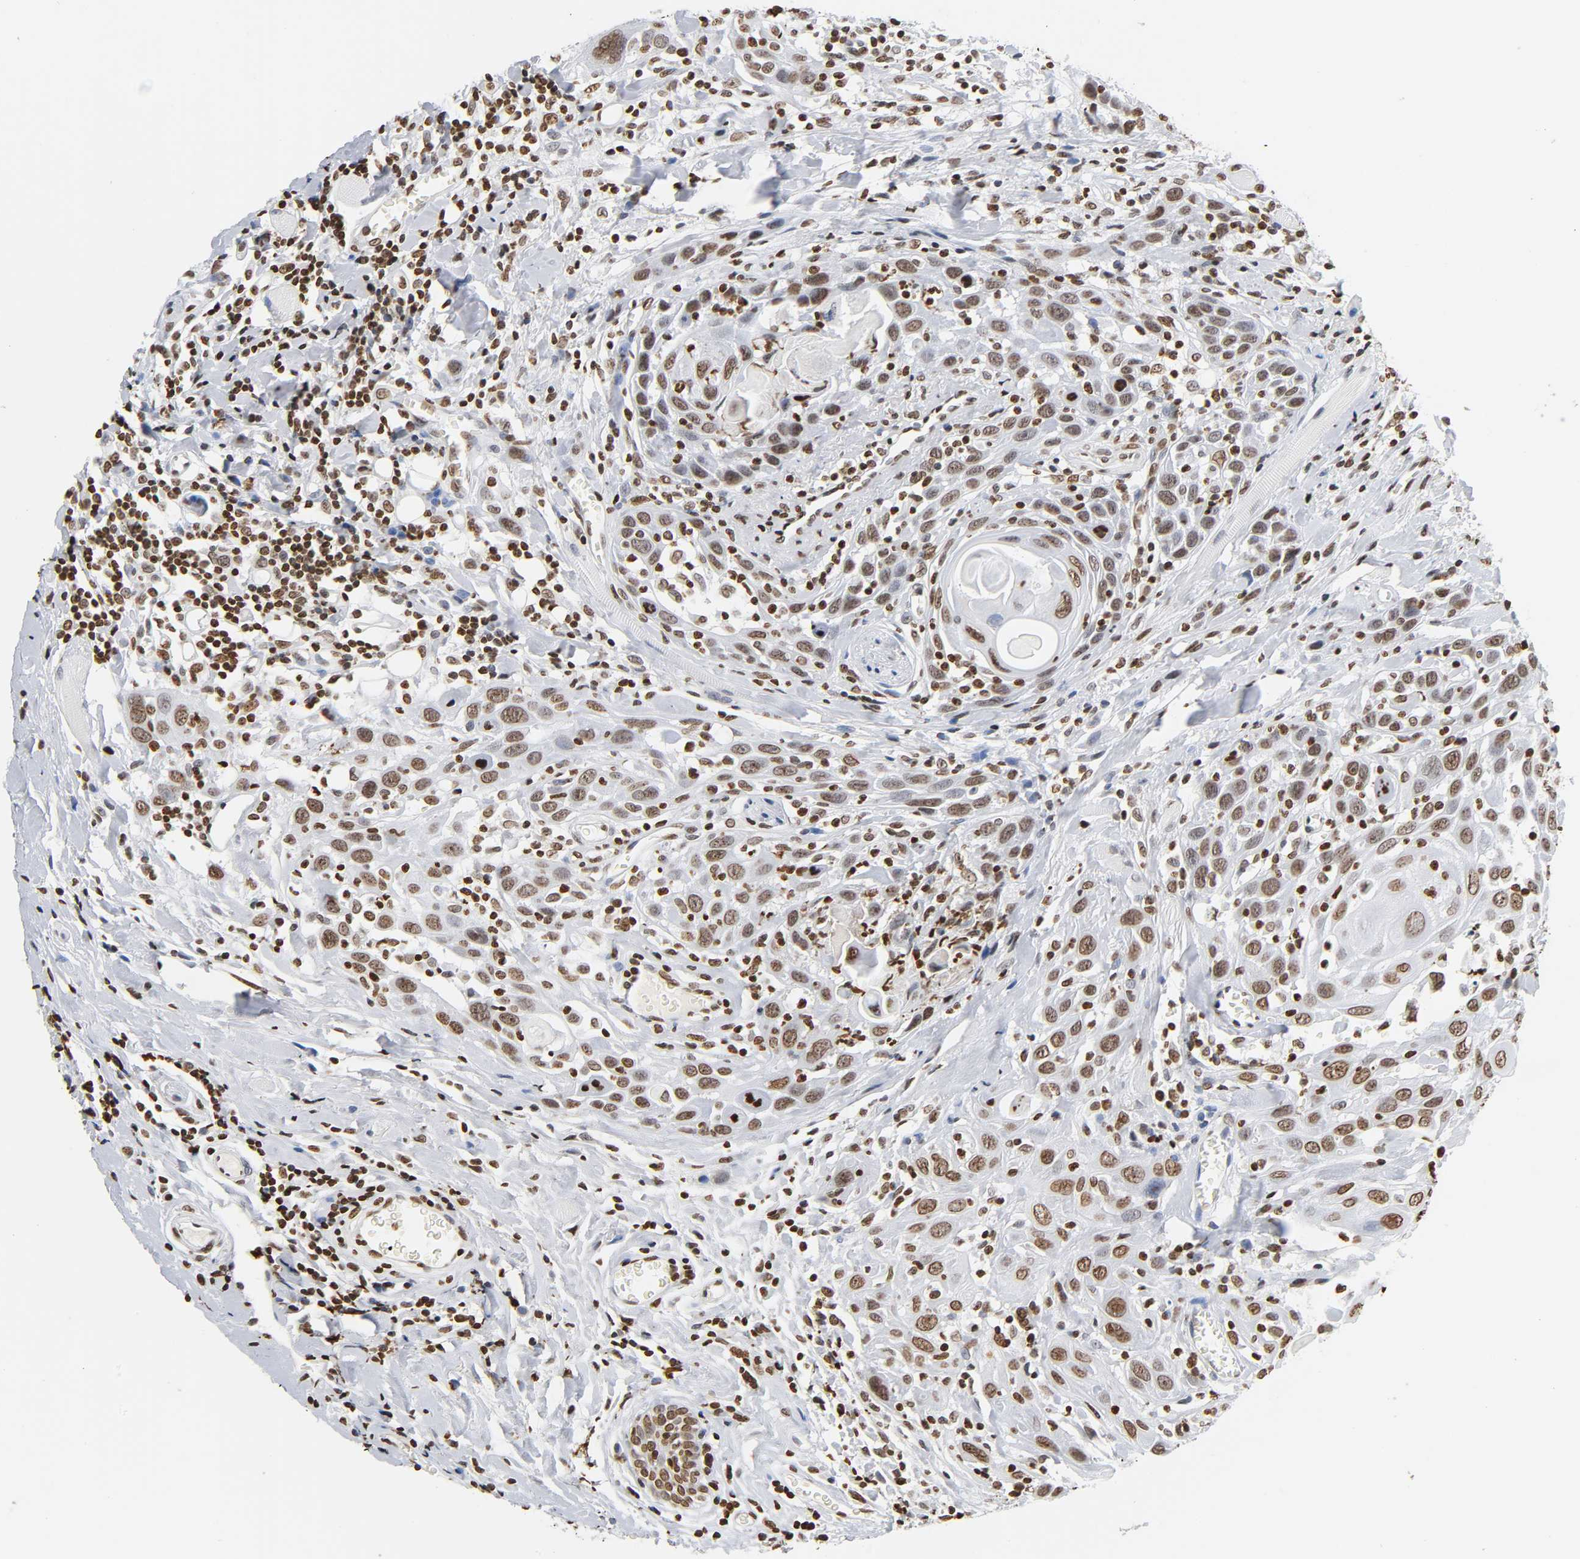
{"staining": {"intensity": "moderate", "quantity": ">75%", "location": "nuclear"}, "tissue": "head and neck cancer", "cell_type": "Tumor cells", "image_type": "cancer", "snomed": [{"axis": "morphology", "description": "Squamous cell carcinoma, NOS"}, {"axis": "topography", "description": "Oral tissue"}, {"axis": "topography", "description": "Head-Neck"}], "caption": "Head and neck squamous cell carcinoma was stained to show a protein in brown. There is medium levels of moderate nuclear positivity in approximately >75% of tumor cells. Nuclei are stained in blue.", "gene": "HOXA6", "patient": {"sex": "female", "age": 50}}